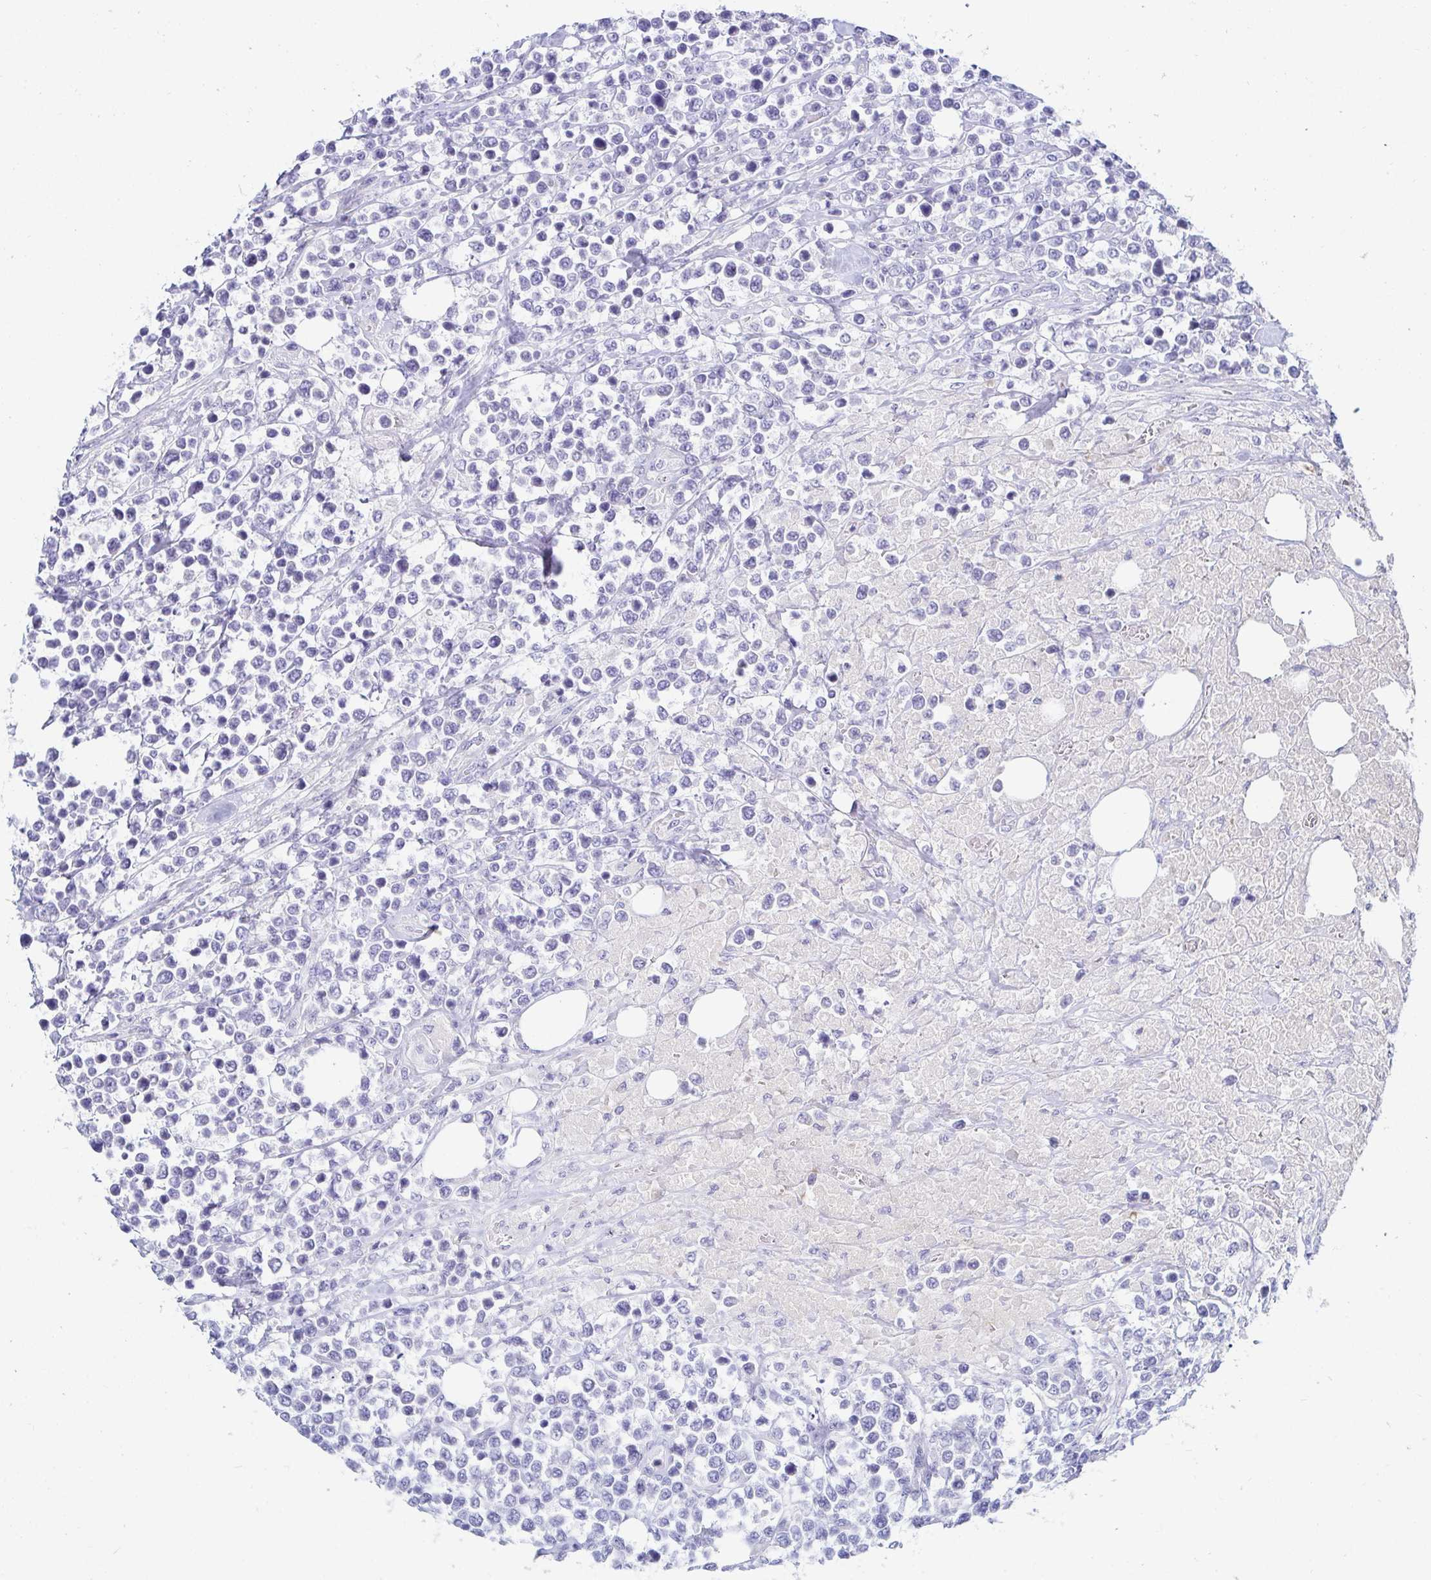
{"staining": {"intensity": "negative", "quantity": "none", "location": "none"}, "tissue": "lymphoma", "cell_type": "Tumor cells", "image_type": "cancer", "snomed": [{"axis": "morphology", "description": "Malignant lymphoma, non-Hodgkin's type, High grade"}, {"axis": "topography", "description": "Soft tissue"}], "caption": "This is a micrograph of immunohistochemistry (IHC) staining of malignant lymphoma, non-Hodgkin's type (high-grade), which shows no positivity in tumor cells.", "gene": "C4orf17", "patient": {"sex": "female", "age": 56}}